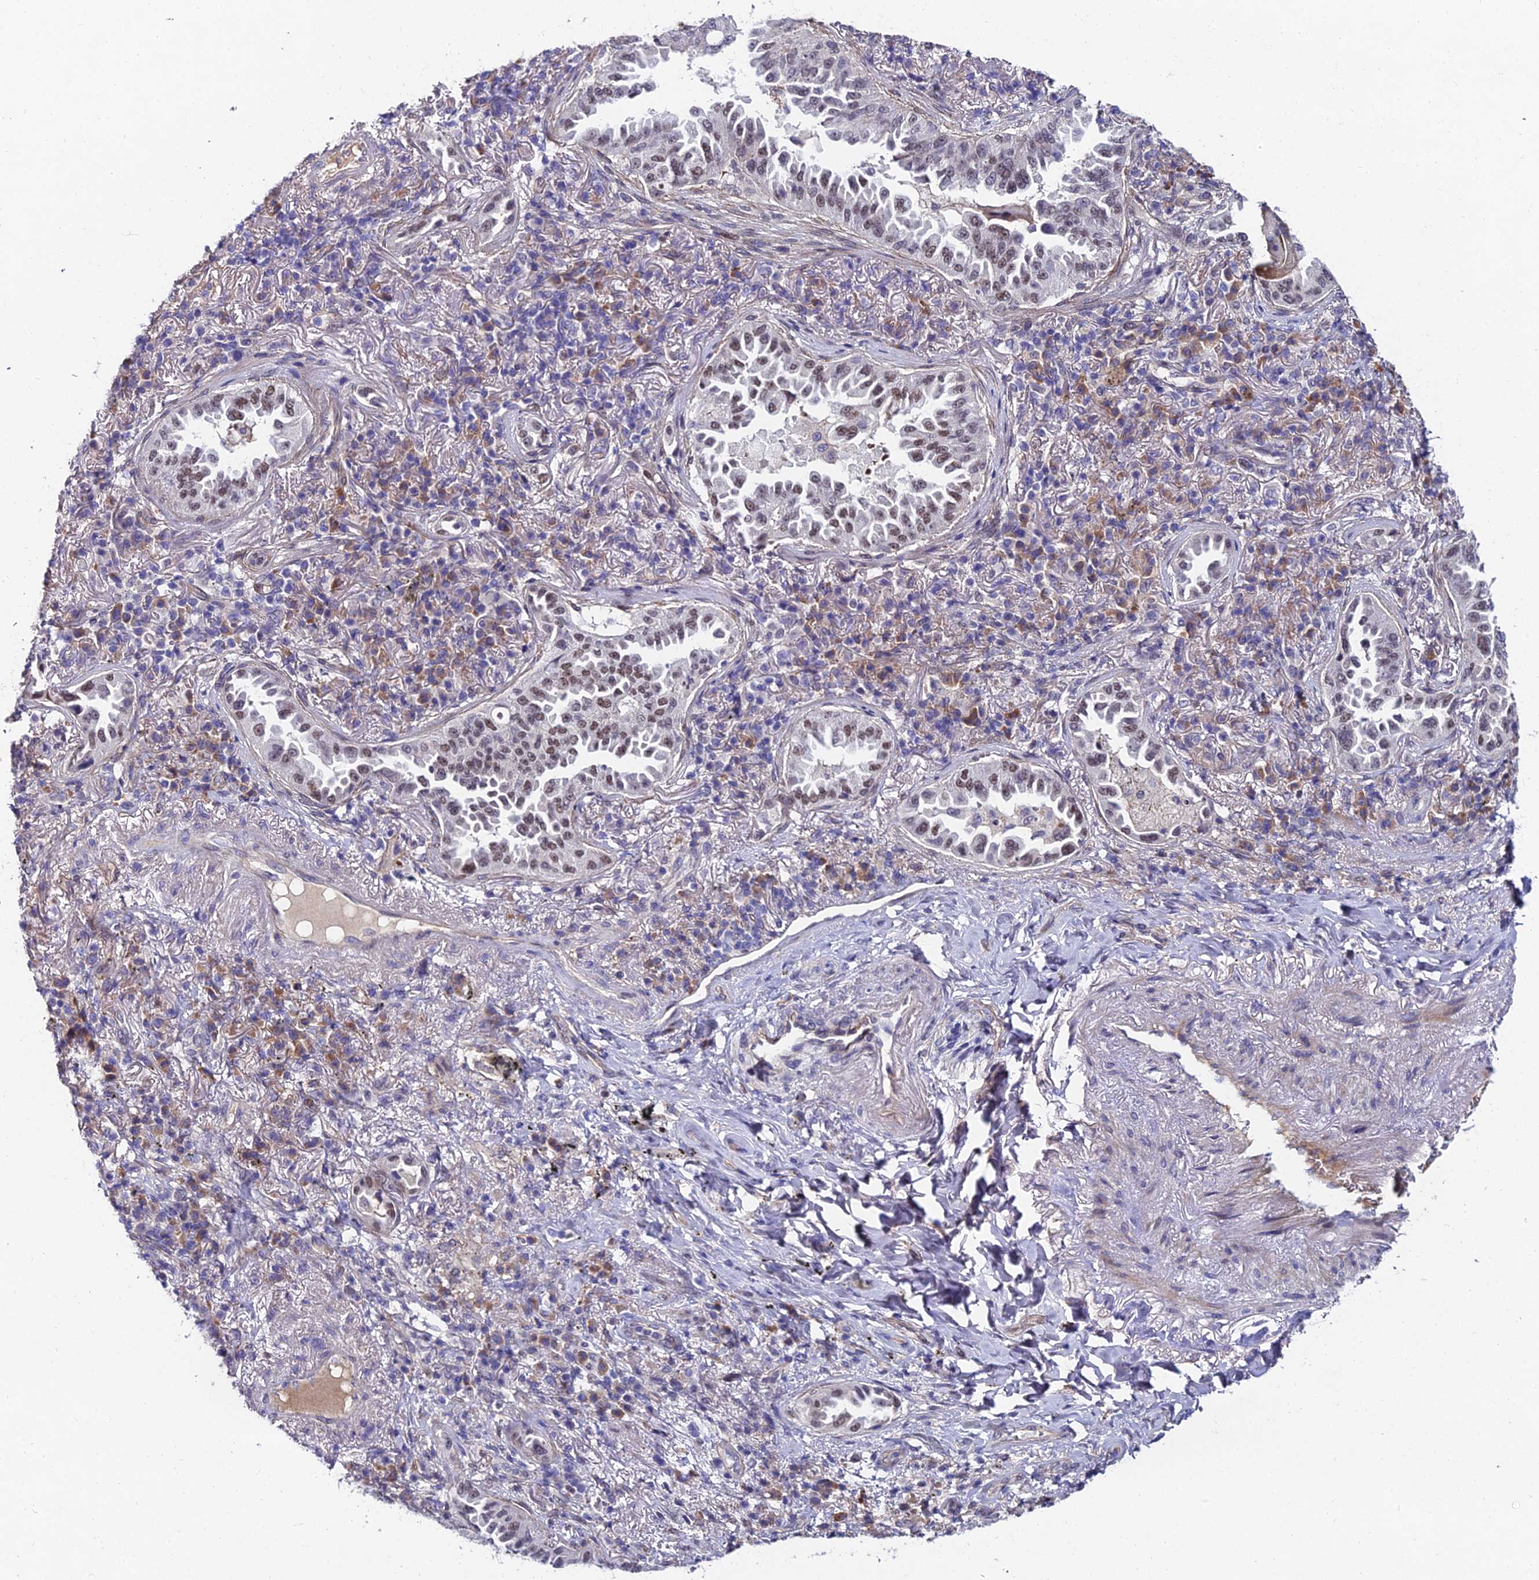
{"staining": {"intensity": "moderate", "quantity": ">75%", "location": "nuclear"}, "tissue": "lung cancer", "cell_type": "Tumor cells", "image_type": "cancer", "snomed": [{"axis": "morphology", "description": "Adenocarcinoma, NOS"}, {"axis": "topography", "description": "Lung"}], "caption": "A high-resolution image shows immunohistochemistry staining of lung cancer, which exhibits moderate nuclear expression in approximately >75% of tumor cells.", "gene": "TRIM24", "patient": {"sex": "female", "age": 69}}